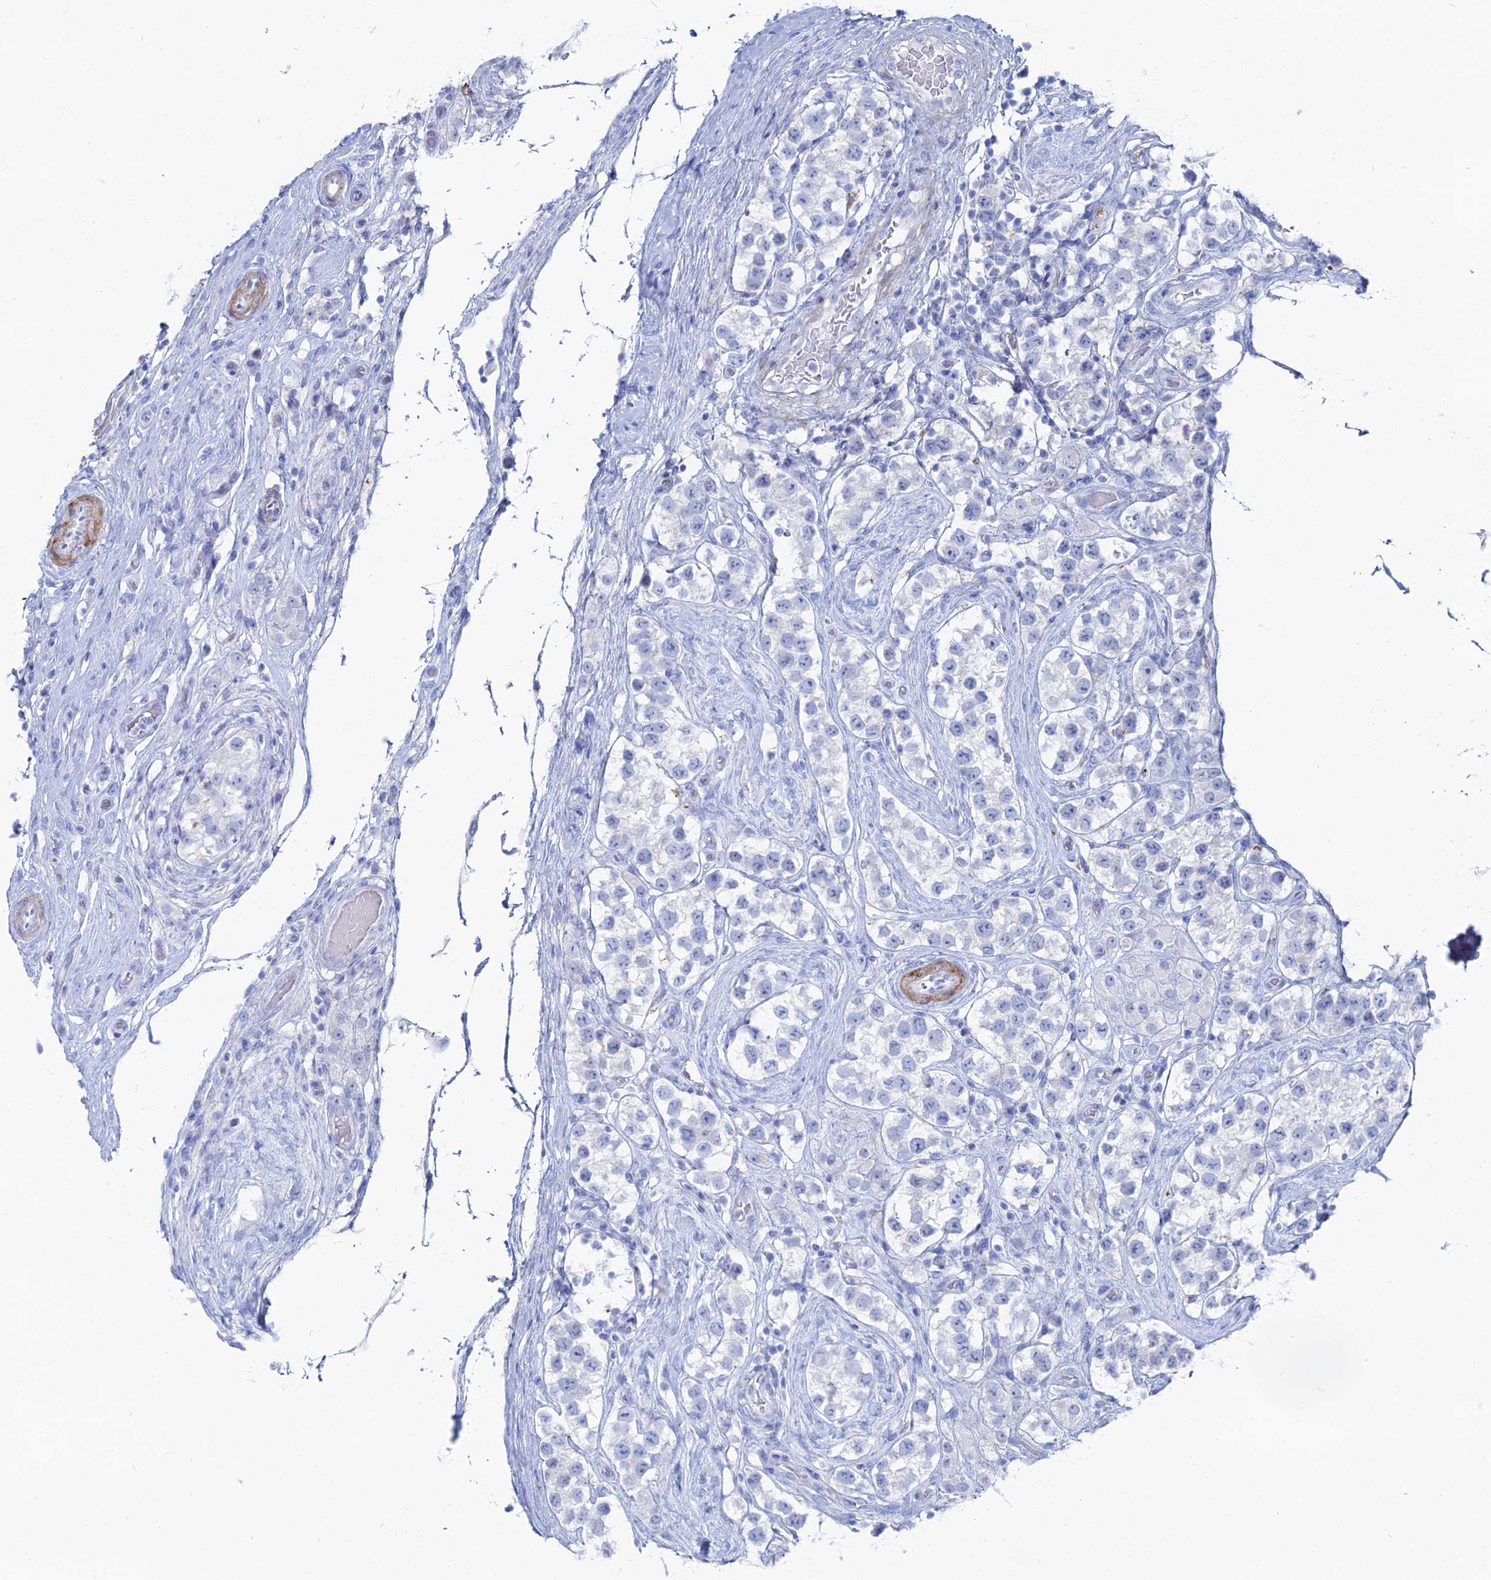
{"staining": {"intensity": "negative", "quantity": "none", "location": "none"}, "tissue": "testis cancer", "cell_type": "Tumor cells", "image_type": "cancer", "snomed": [{"axis": "morphology", "description": "Seminoma, NOS"}, {"axis": "topography", "description": "Testis"}], "caption": "A high-resolution photomicrograph shows immunohistochemistry staining of testis seminoma, which reveals no significant expression in tumor cells. (DAB IHC, high magnification).", "gene": "DHX34", "patient": {"sex": "male", "age": 34}}